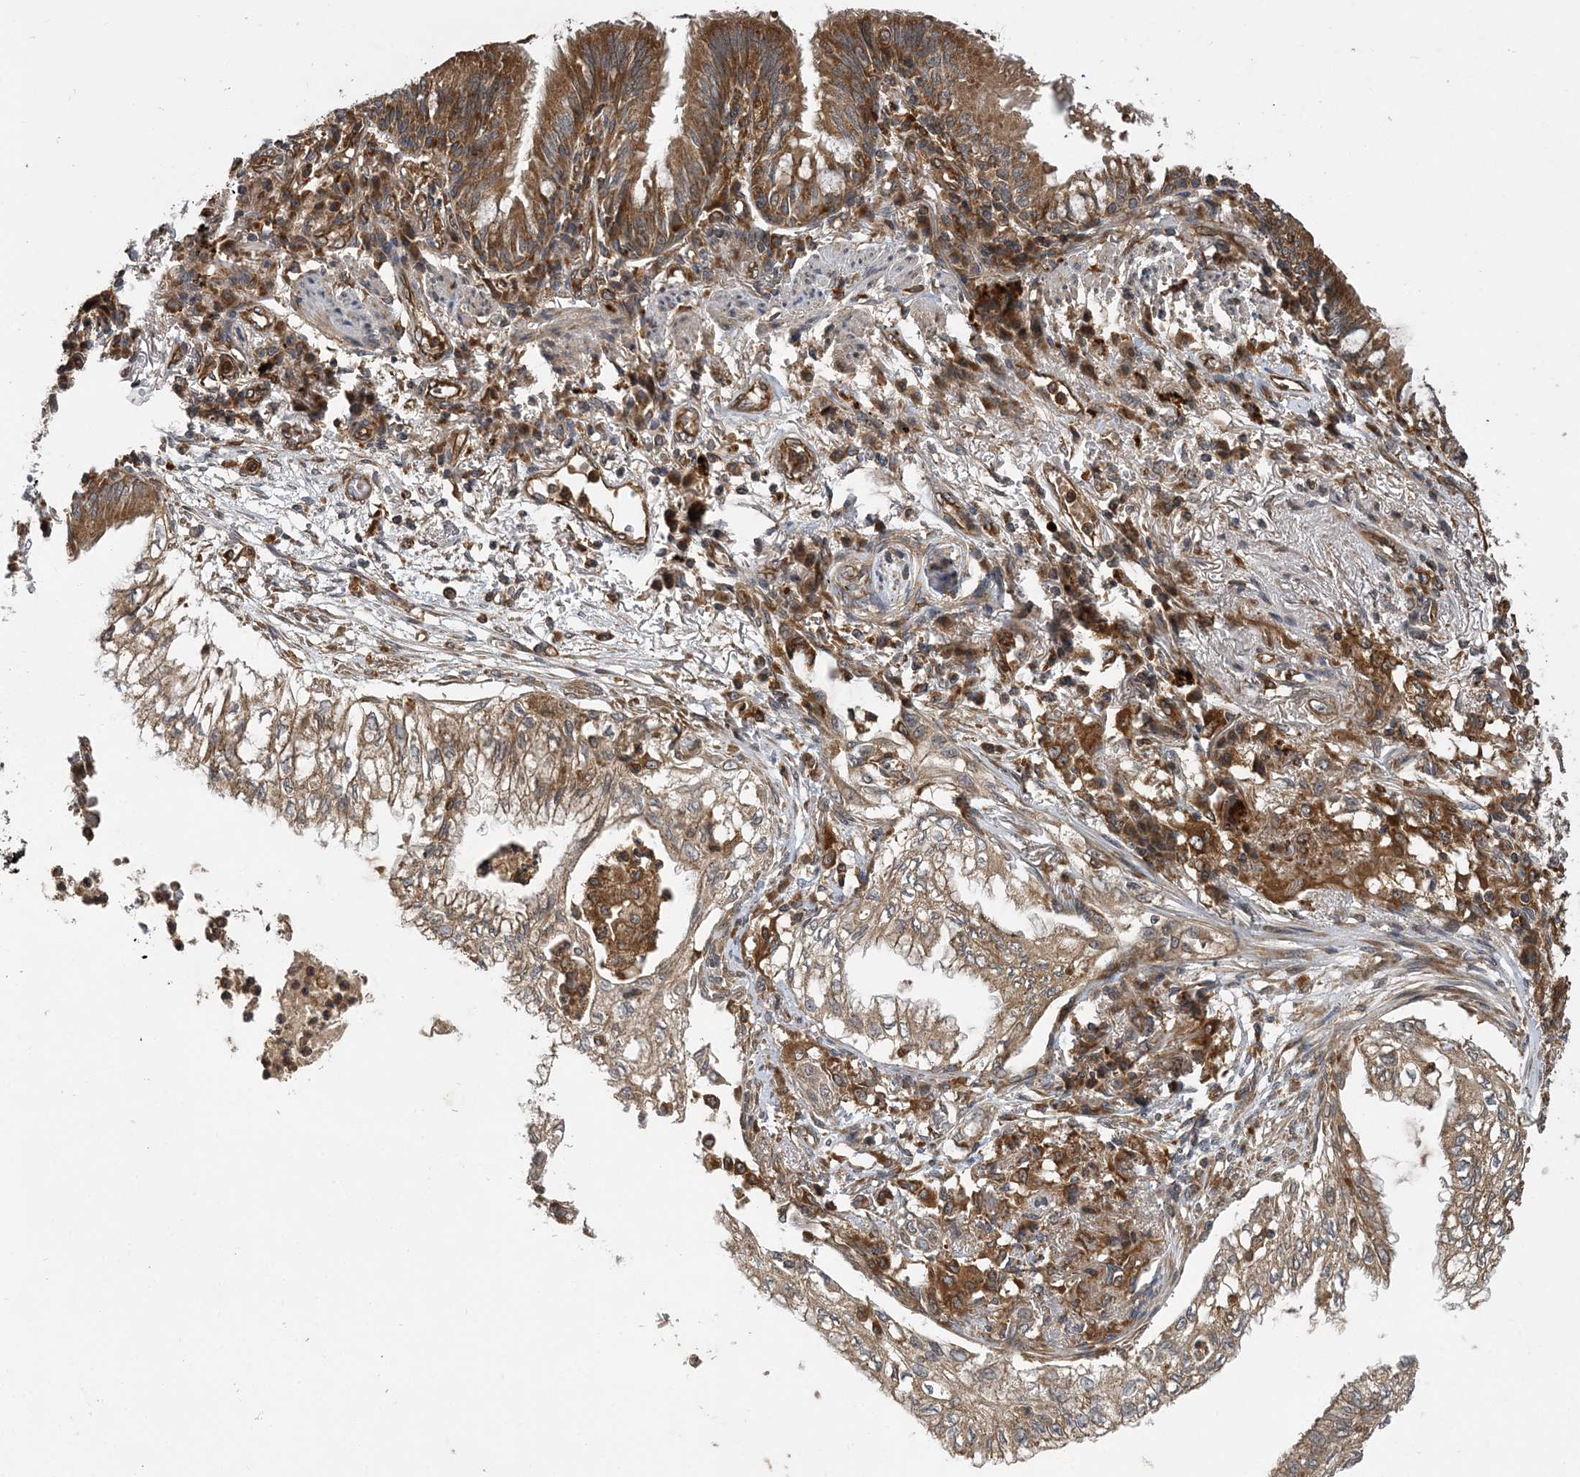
{"staining": {"intensity": "weak", "quantity": ">75%", "location": "cytoplasmic/membranous"}, "tissue": "lung cancer", "cell_type": "Tumor cells", "image_type": "cancer", "snomed": [{"axis": "morphology", "description": "Adenocarcinoma, NOS"}, {"axis": "topography", "description": "Lung"}], "caption": "A micrograph of human lung cancer (adenocarcinoma) stained for a protein demonstrates weak cytoplasmic/membranous brown staining in tumor cells. (Brightfield microscopy of DAB IHC at high magnification).", "gene": "ATG3", "patient": {"sex": "female", "age": 70}}